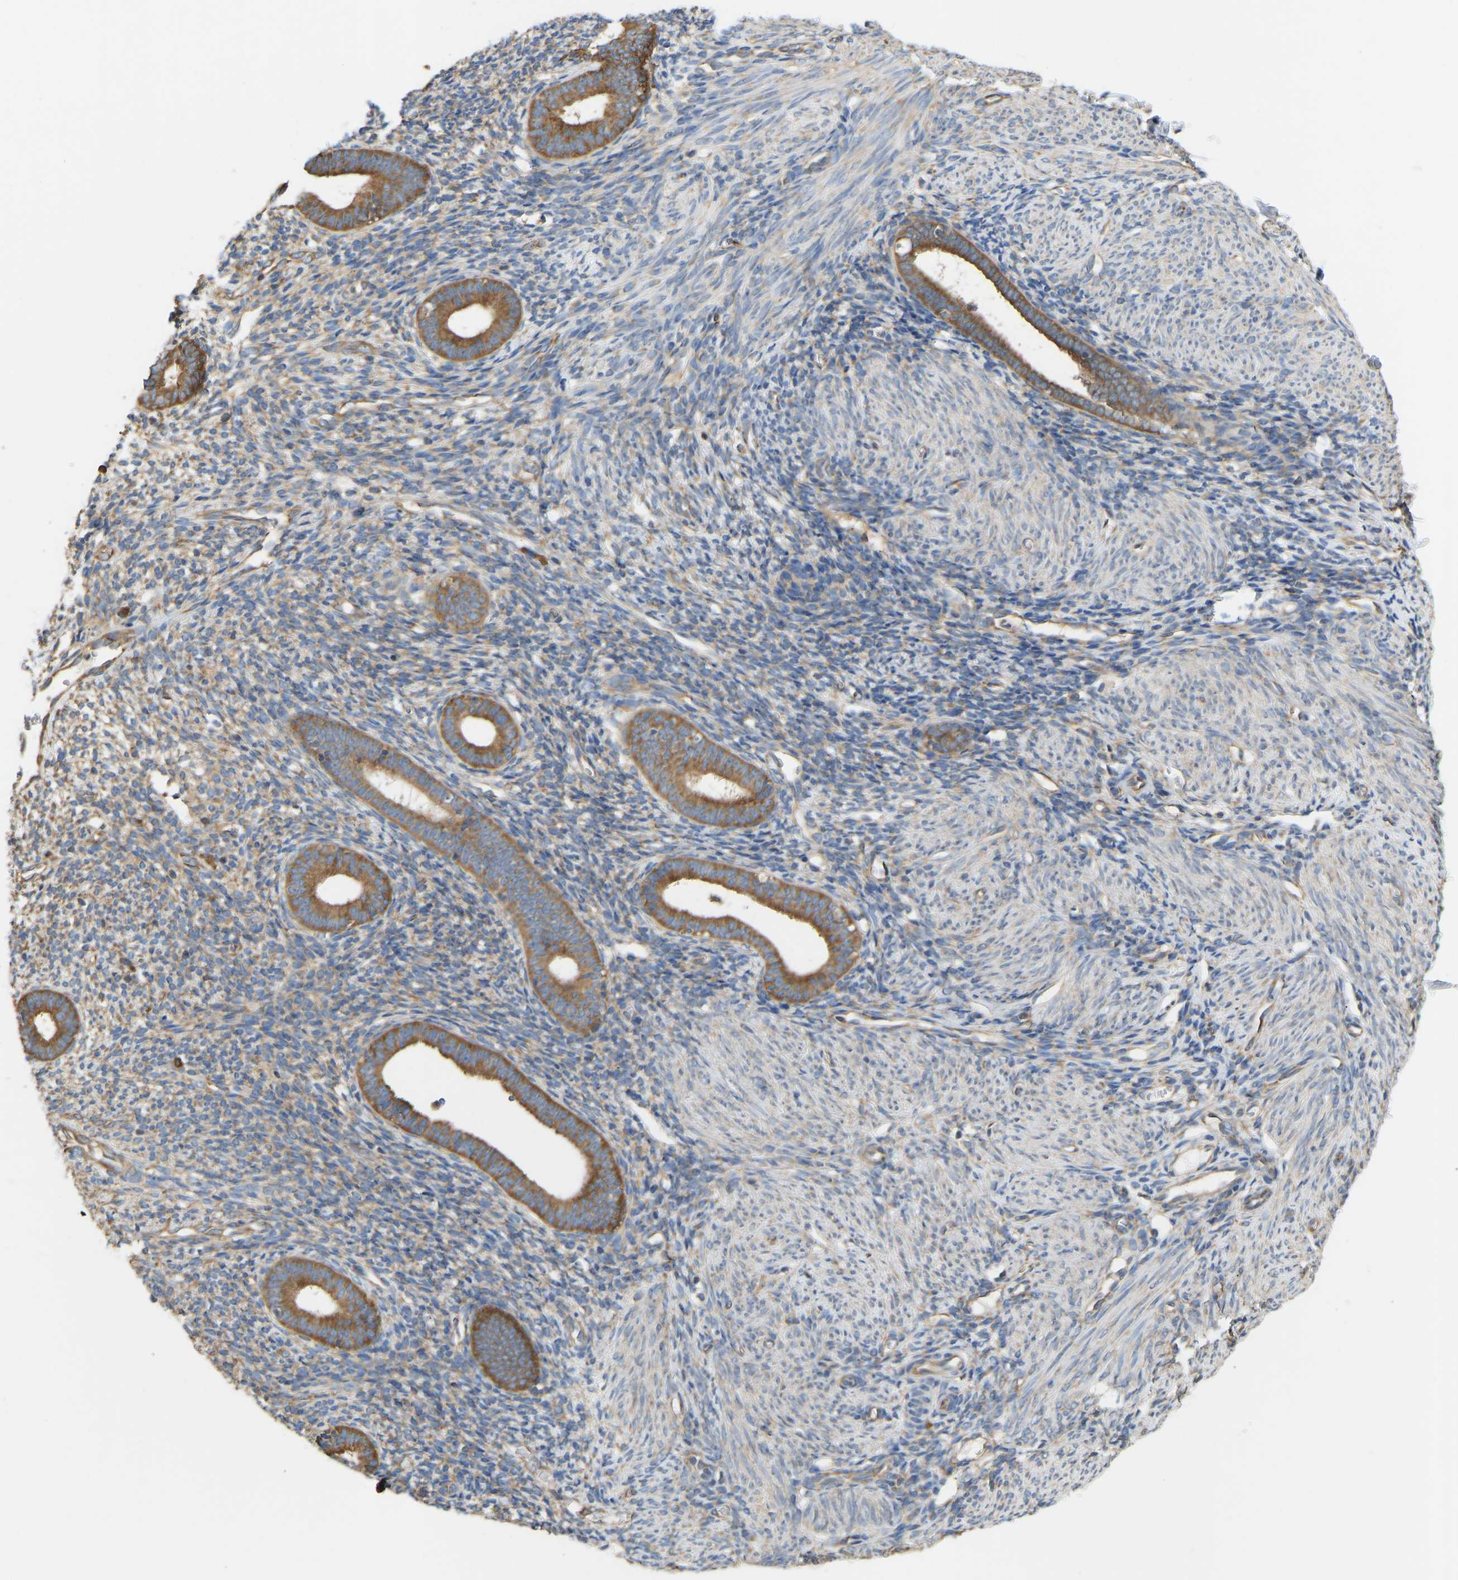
{"staining": {"intensity": "moderate", "quantity": "25%-75%", "location": "cytoplasmic/membranous"}, "tissue": "endometrium", "cell_type": "Cells in endometrial stroma", "image_type": "normal", "snomed": [{"axis": "morphology", "description": "Normal tissue, NOS"}, {"axis": "morphology", "description": "Adenocarcinoma, NOS"}, {"axis": "topography", "description": "Endometrium"}], "caption": "A micrograph showing moderate cytoplasmic/membranous expression in about 25%-75% of cells in endometrial stroma in benign endometrium, as visualized by brown immunohistochemical staining.", "gene": "RPS6KB2", "patient": {"sex": "female", "age": 57}}